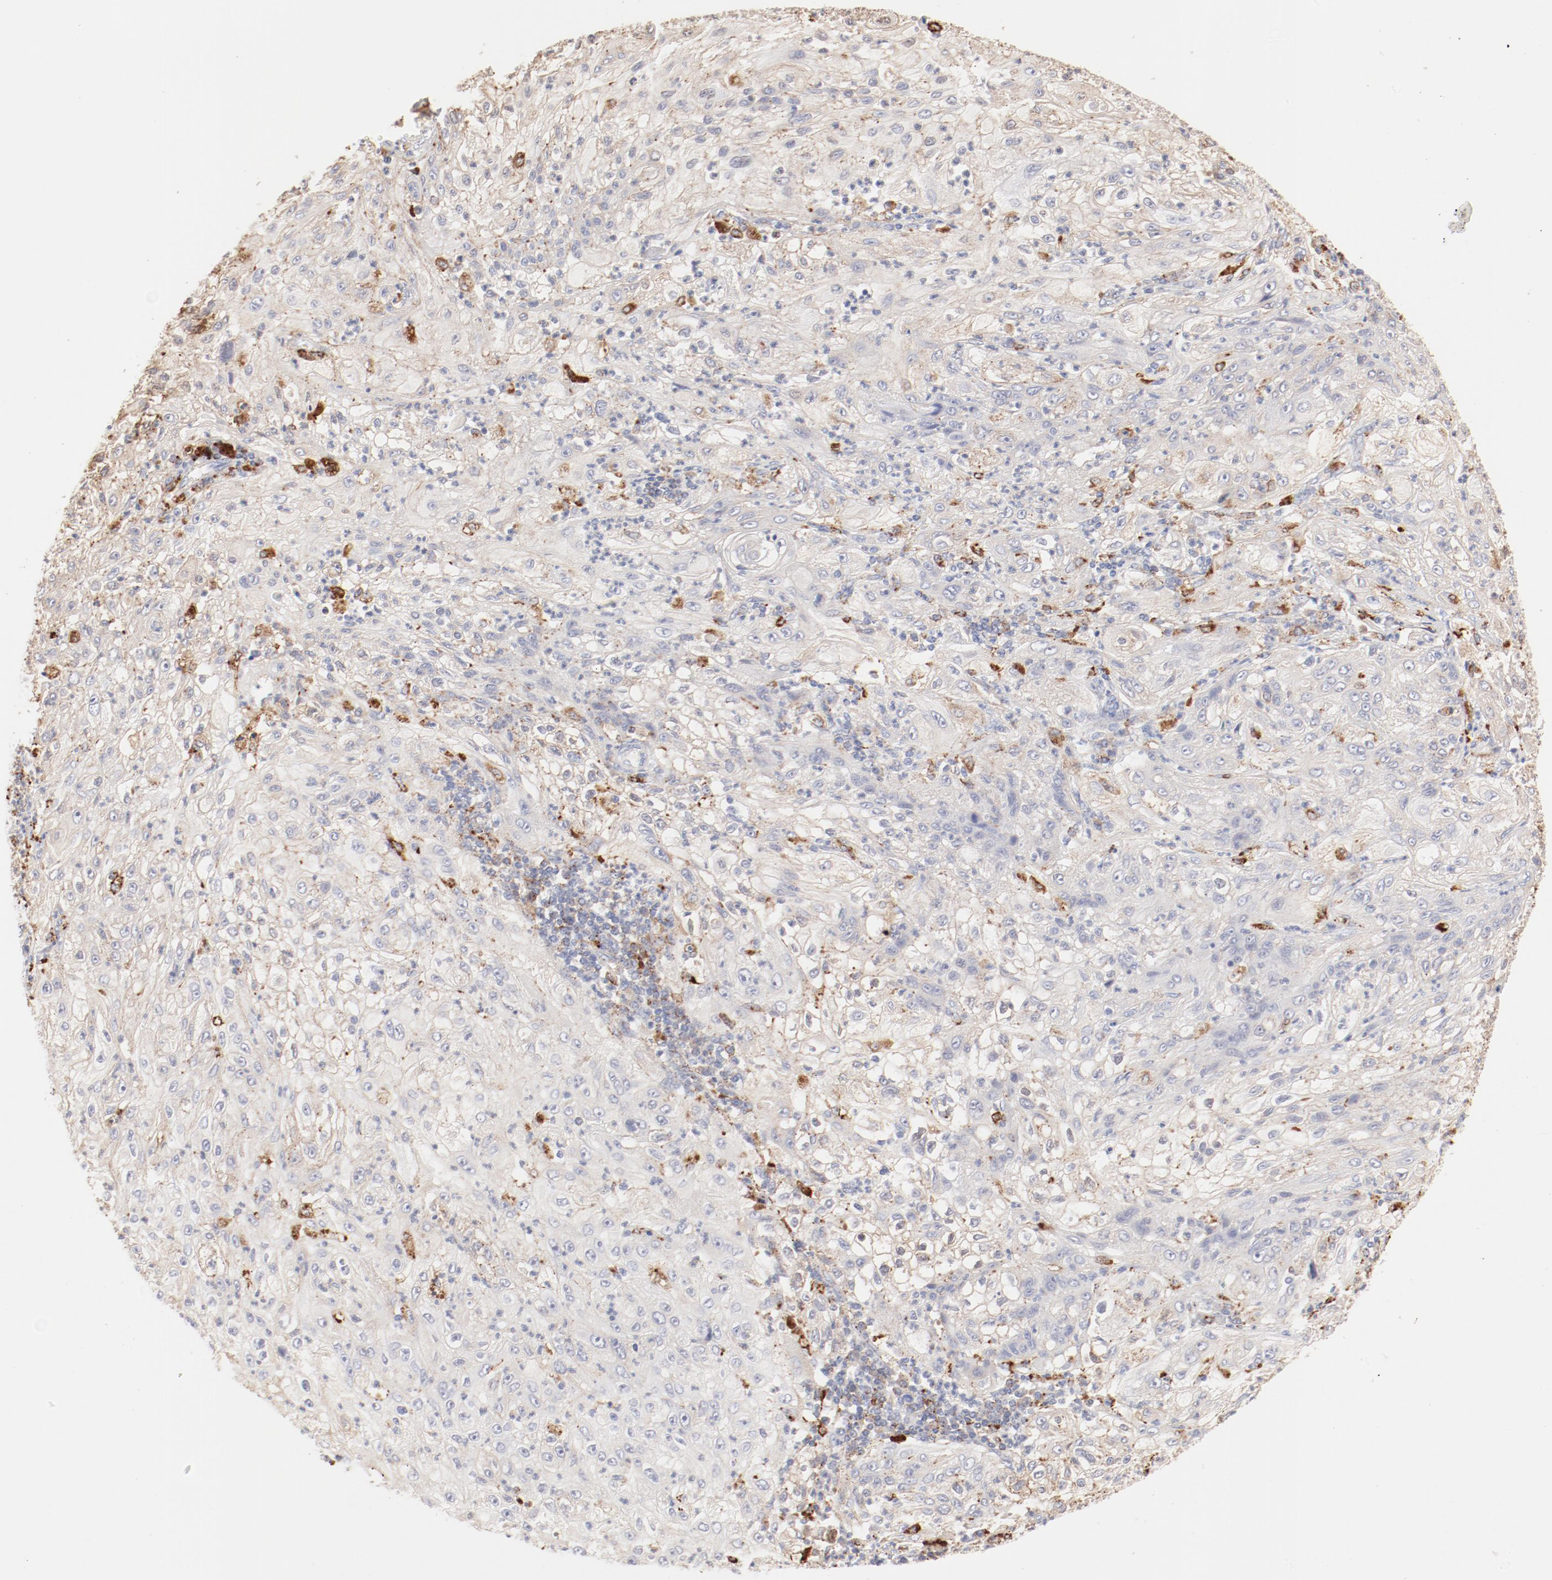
{"staining": {"intensity": "weak", "quantity": "25%-75%", "location": "cytoplasmic/membranous"}, "tissue": "lung cancer", "cell_type": "Tumor cells", "image_type": "cancer", "snomed": [{"axis": "morphology", "description": "Inflammation, NOS"}, {"axis": "morphology", "description": "Squamous cell carcinoma, NOS"}, {"axis": "topography", "description": "Lymph node"}, {"axis": "topography", "description": "Soft tissue"}, {"axis": "topography", "description": "Lung"}], "caption": "About 25%-75% of tumor cells in lung cancer (squamous cell carcinoma) reveal weak cytoplasmic/membranous protein staining as visualized by brown immunohistochemical staining.", "gene": "CTSH", "patient": {"sex": "male", "age": 66}}